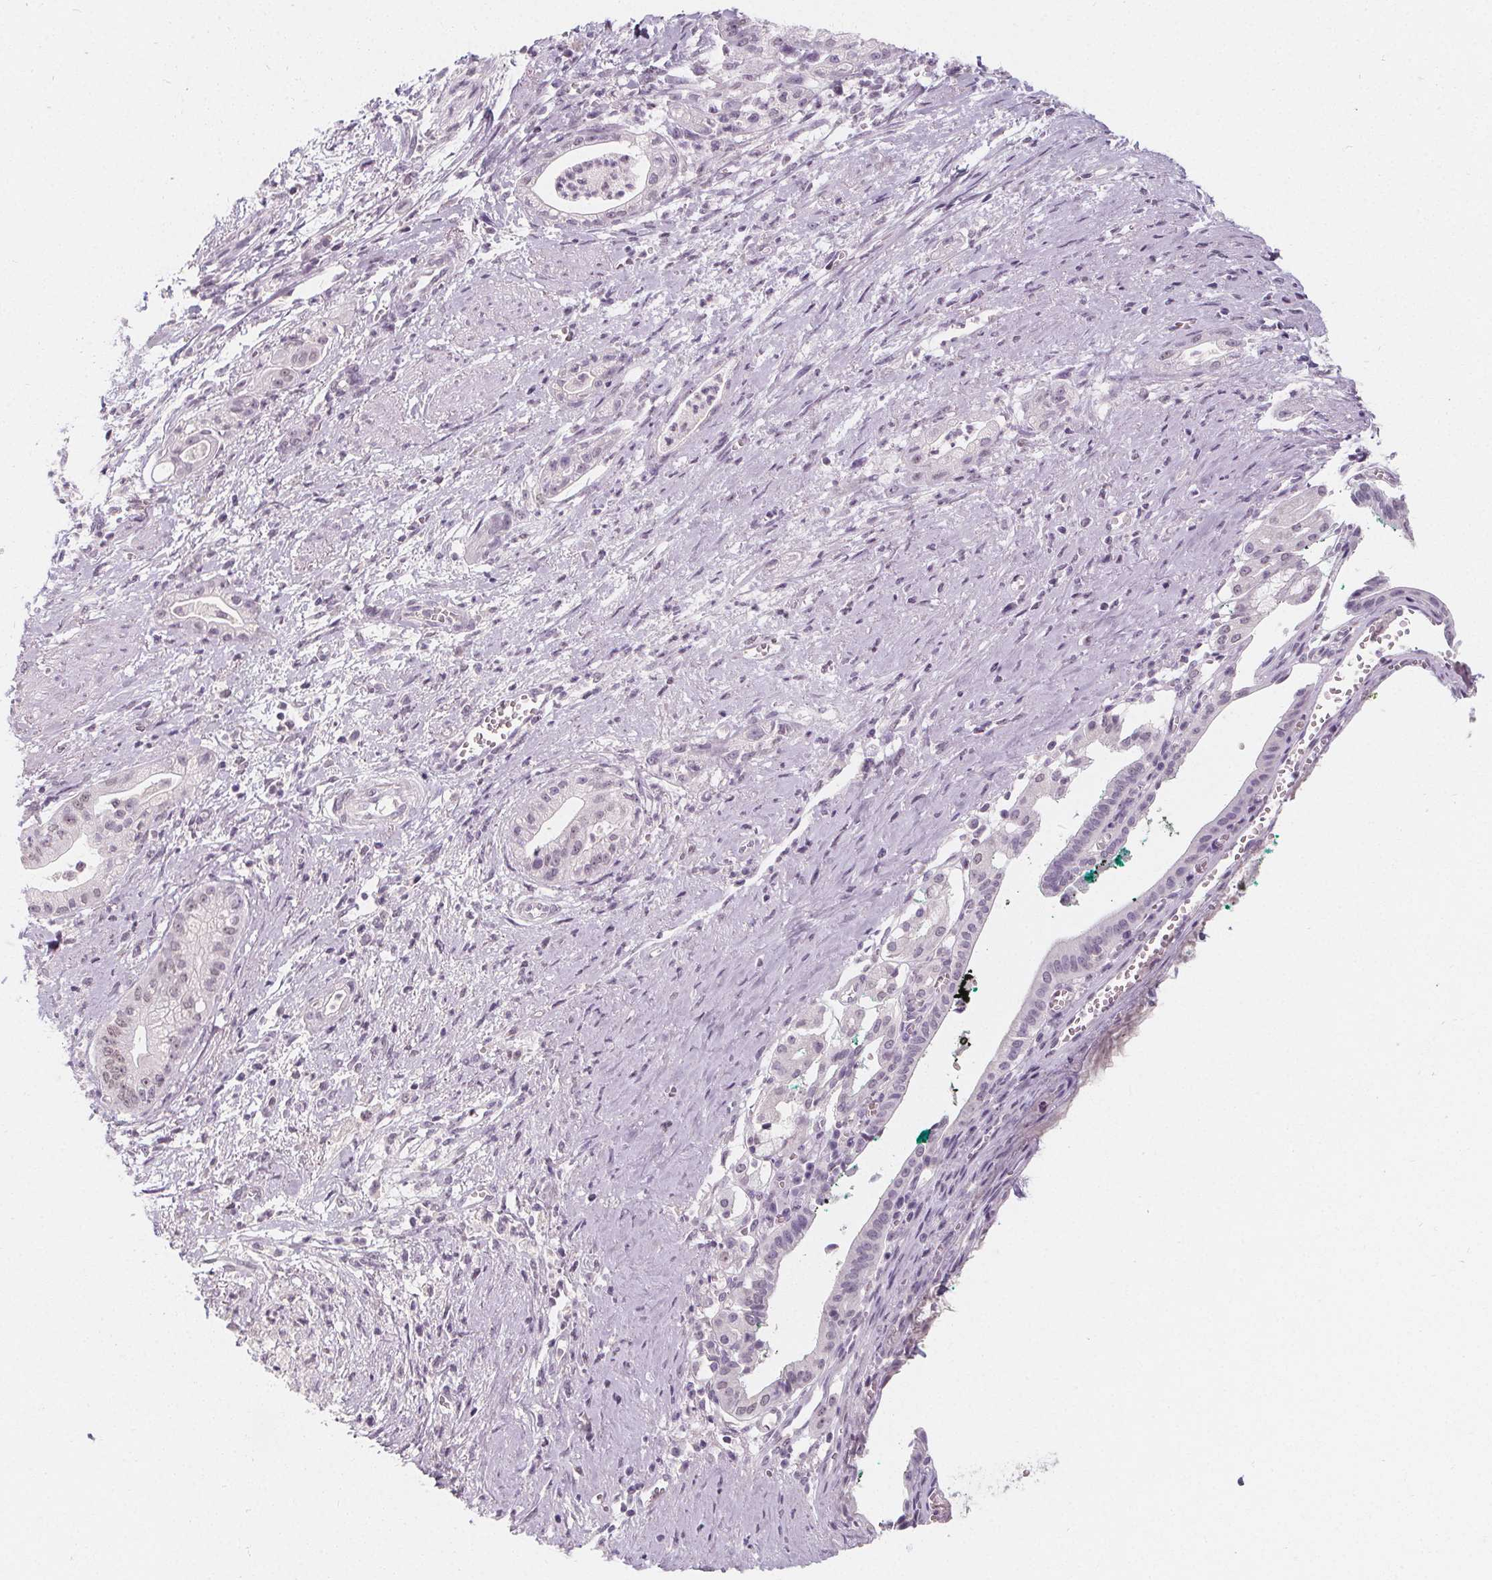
{"staining": {"intensity": "negative", "quantity": "none", "location": "none"}, "tissue": "pancreatic cancer", "cell_type": "Tumor cells", "image_type": "cancer", "snomed": [{"axis": "morphology", "description": "Normal tissue, NOS"}, {"axis": "morphology", "description": "Adenocarcinoma, NOS"}, {"axis": "topography", "description": "Lymph node"}, {"axis": "topography", "description": "Pancreas"}], "caption": "Human pancreatic adenocarcinoma stained for a protein using IHC demonstrates no staining in tumor cells.", "gene": "DBX2", "patient": {"sex": "female", "age": 58}}